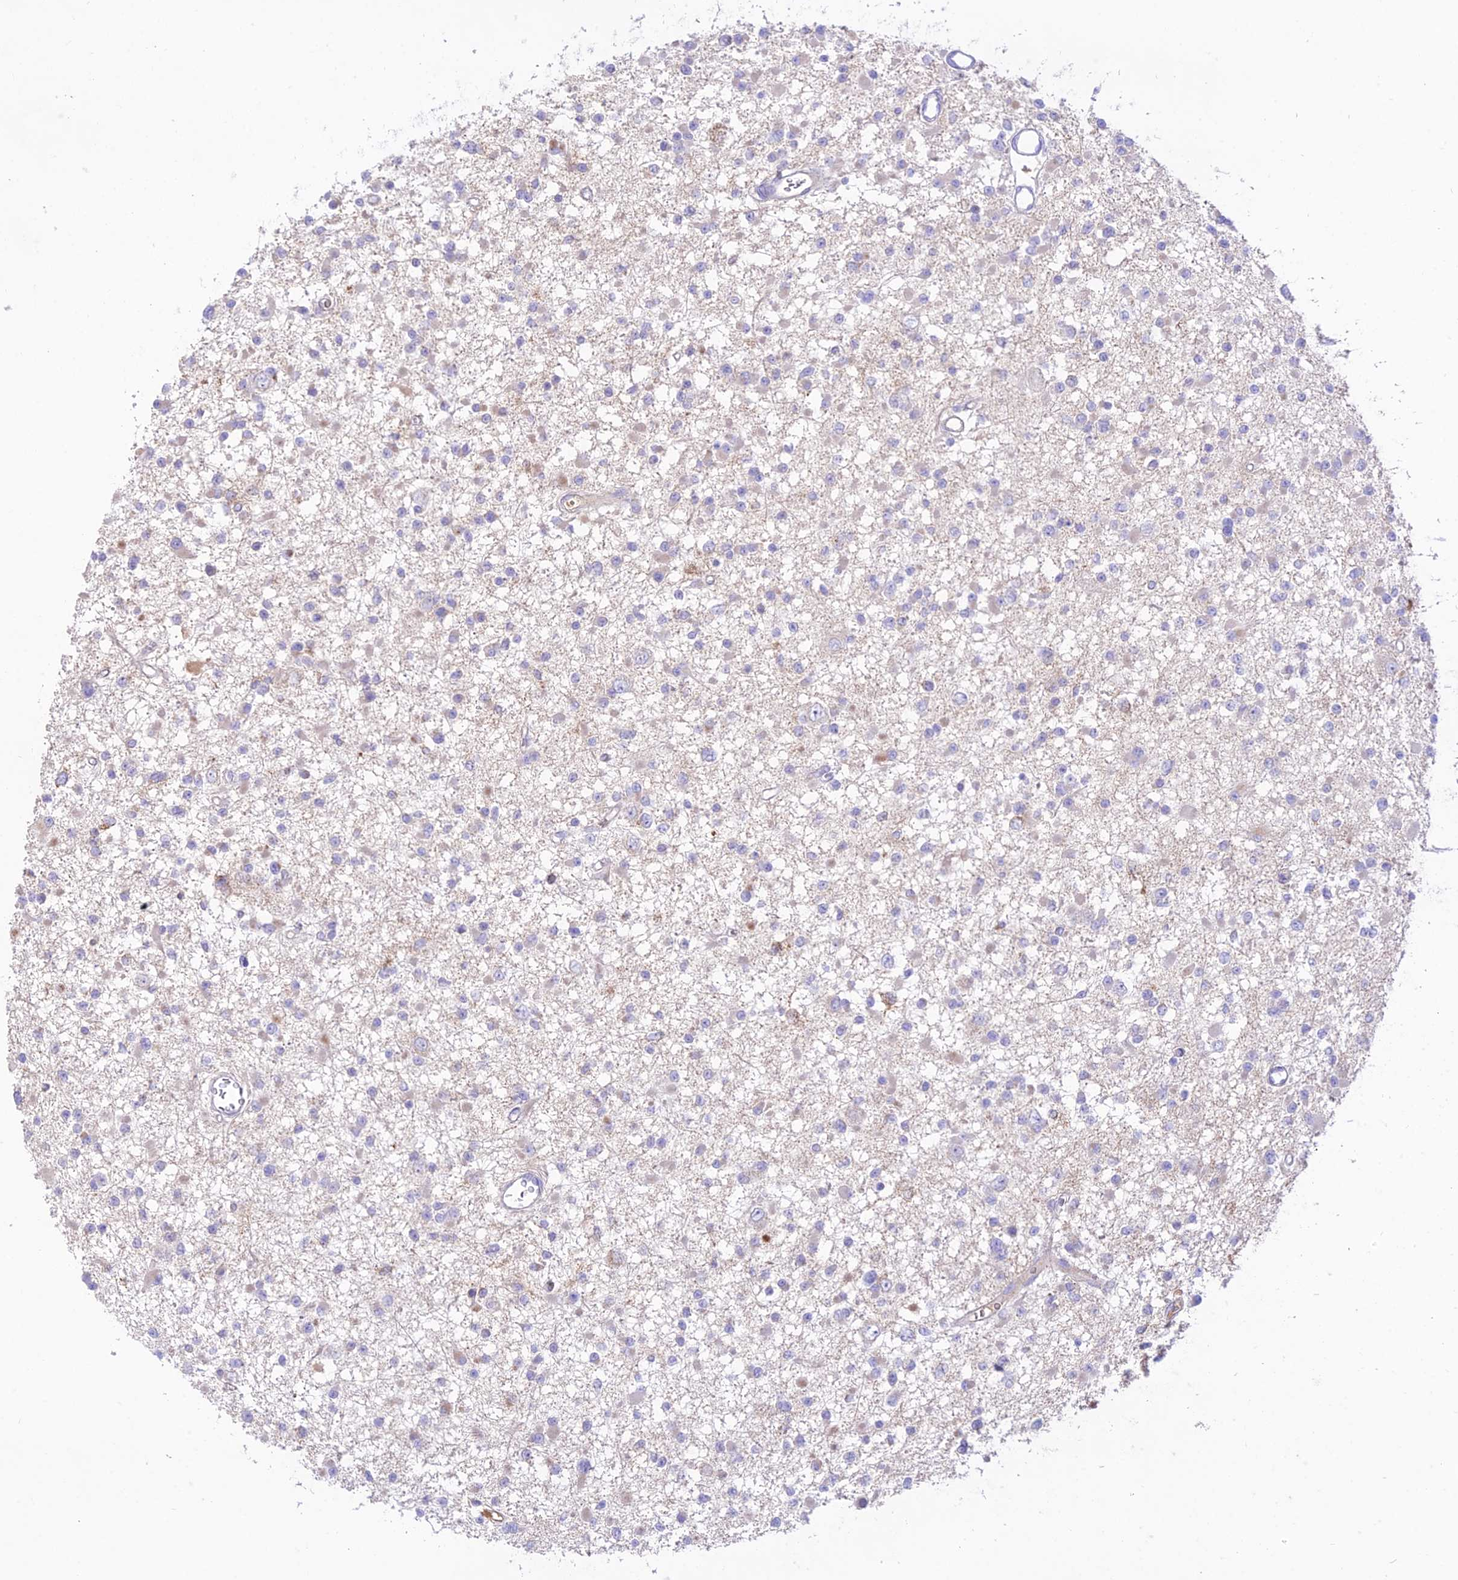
{"staining": {"intensity": "negative", "quantity": "none", "location": "none"}, "tissue": "glioma", "cell_type": "Tumor cells", "image_type": "cancer", "snomed": [{"axis": "morphology", "description": "Glioma, malignant, Low grade"}, {"axis": "topography", "description": "Brain"}], "caption": "Tumor cells are negative for protein expression in human glioma.", "gene": "NLRP9", "patient": {"sex": "female", "age": 22}}